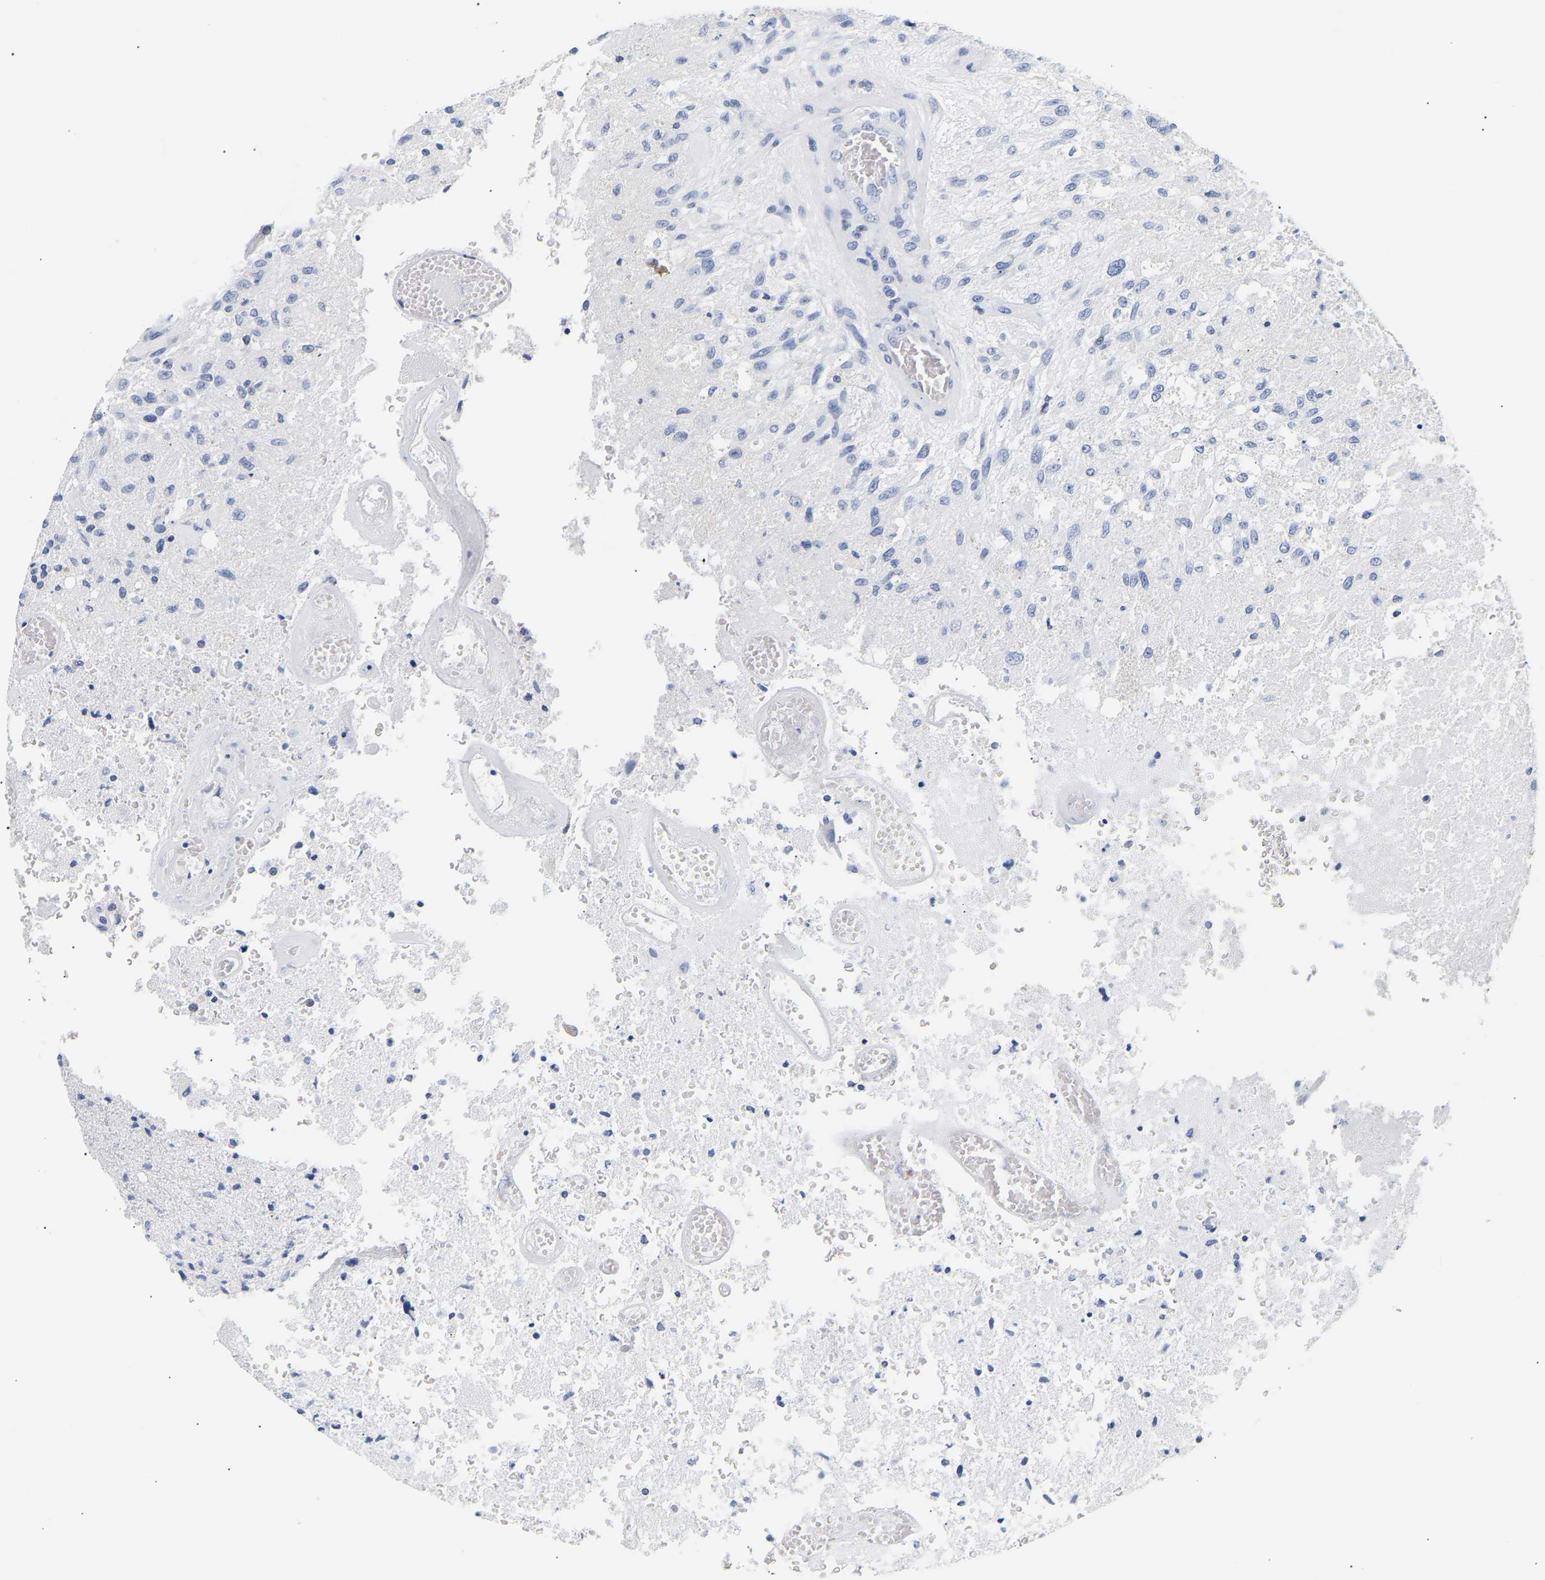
{"staining": {"intensity": "negative", "quantity": "none", "location": "none"}, "tissue": "glioma", "cell_type": "Tumor cells", "image_type": "cancer", "snomed": [{"axis": "morphology", "description": "Normal tissue, NOS"}, {"axis": "morphology", "description": "Glioma, malignant, High grade"}, {"axis": "topography", "description": "Cerebral cortex"}], "caption": "The immunohistochemistry micrograph has no significant staining in tumor cells of malignant glioma (high-grade) tissue.", "gene": "SPINK2", "patient": {"sex": "male", "age": 77}}